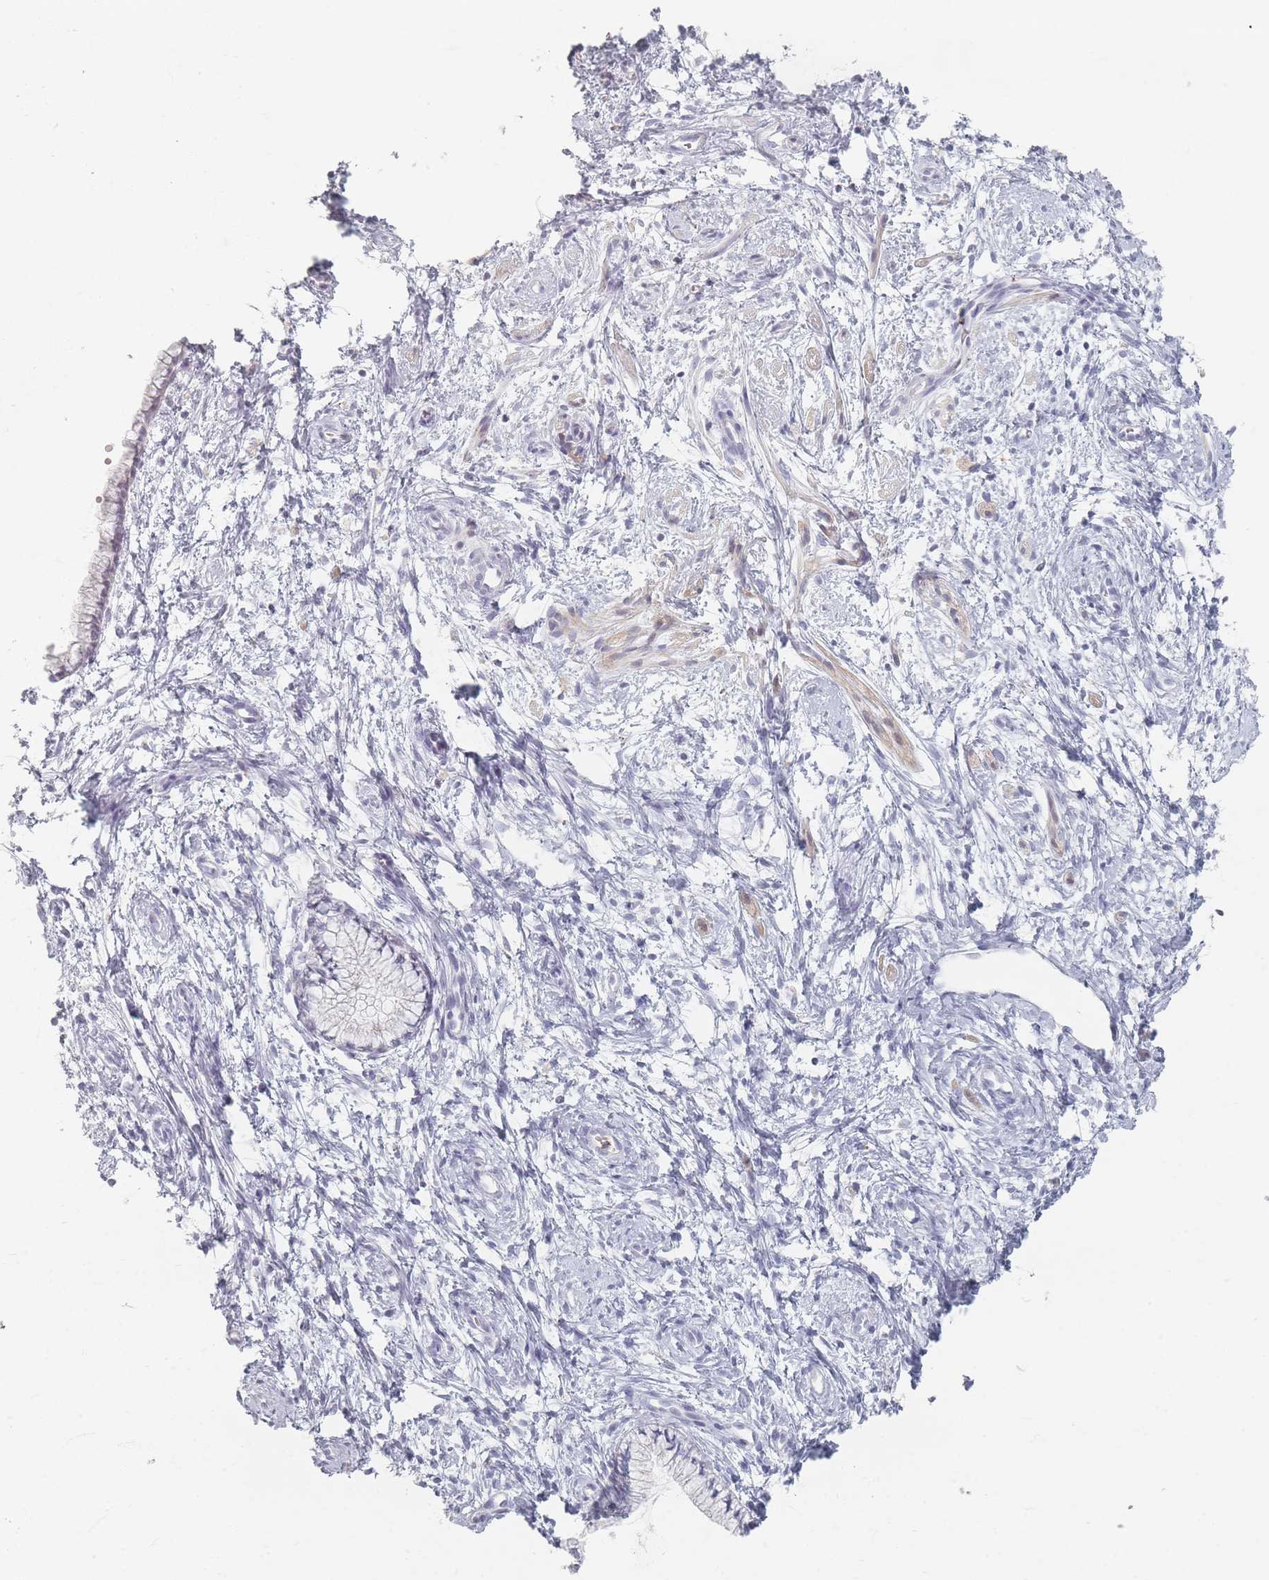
{"staining": {"intensity": "negative", "quantity": "none", "location": "none"}, "tissue": "cervix", "cell_type": "Glandular cells", "image_type": "normal", "snomed": [{"axis": "morphology", "description": "Normal tissue, NOS"}, {"axis": "topography", "description": "Cervix"}], "caption": "Human cervix stained for a protein using IHC reveals no expression in glandular cells.", "gene": "ENSG00000251357", "patient": {"sex": "female", "age": 57}}